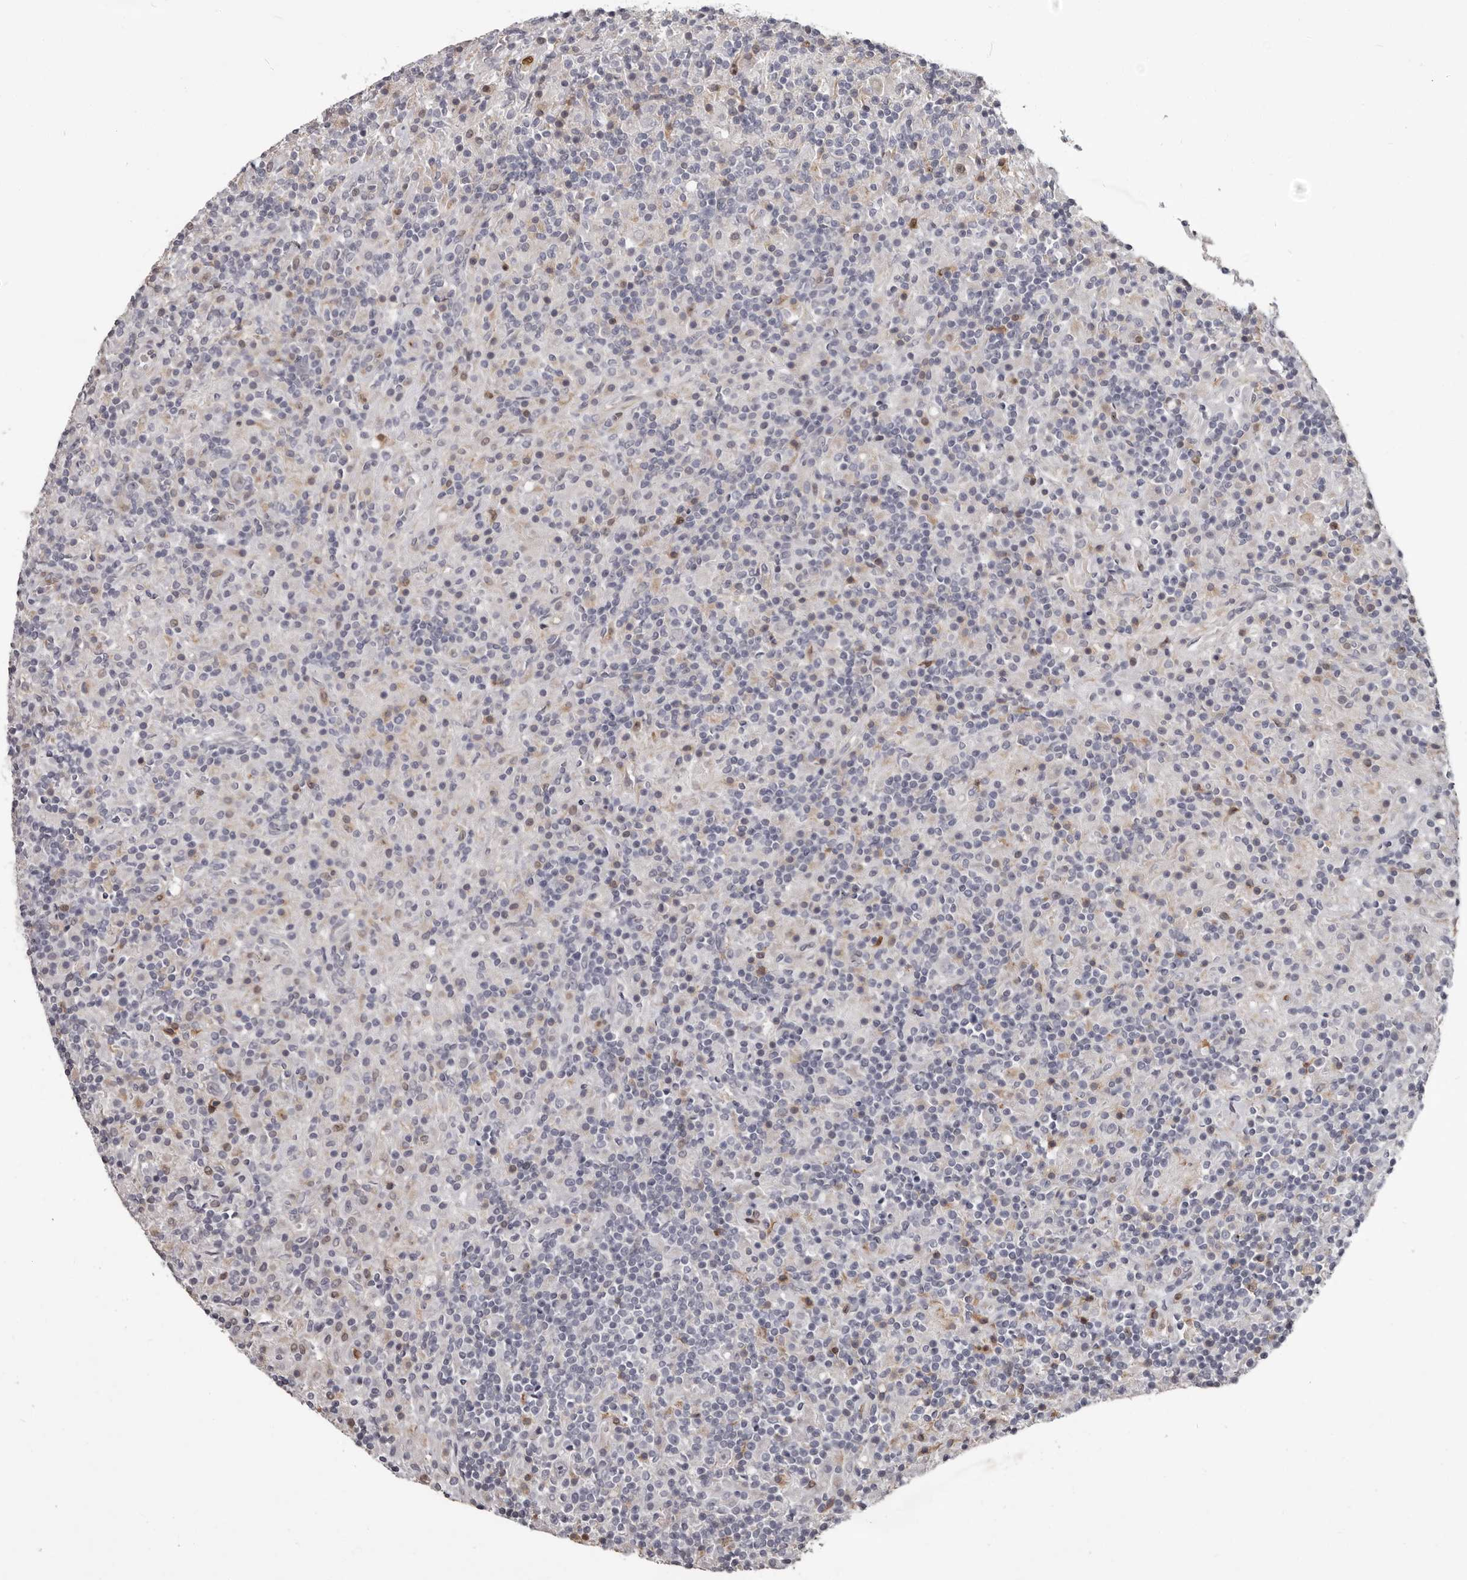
{"staining": {"intensity": "negative", "quantity": "none", "location": "none"}, "tissue": "lymphoma", "cell_type": "Tumor cells", "image_type": "cancer", "snomed": [{"axis": "morphology", "description": "Hodgkin's disease, NOS"}, {"axis": "topography", "description": "Lymph node"}], "caption": "This is an immunohistochemistry photomicrograph of lymphoma. There is no expression in tumor cells.", "gene": "GPR157", "patient": {"sex": "male", "age": 70}}